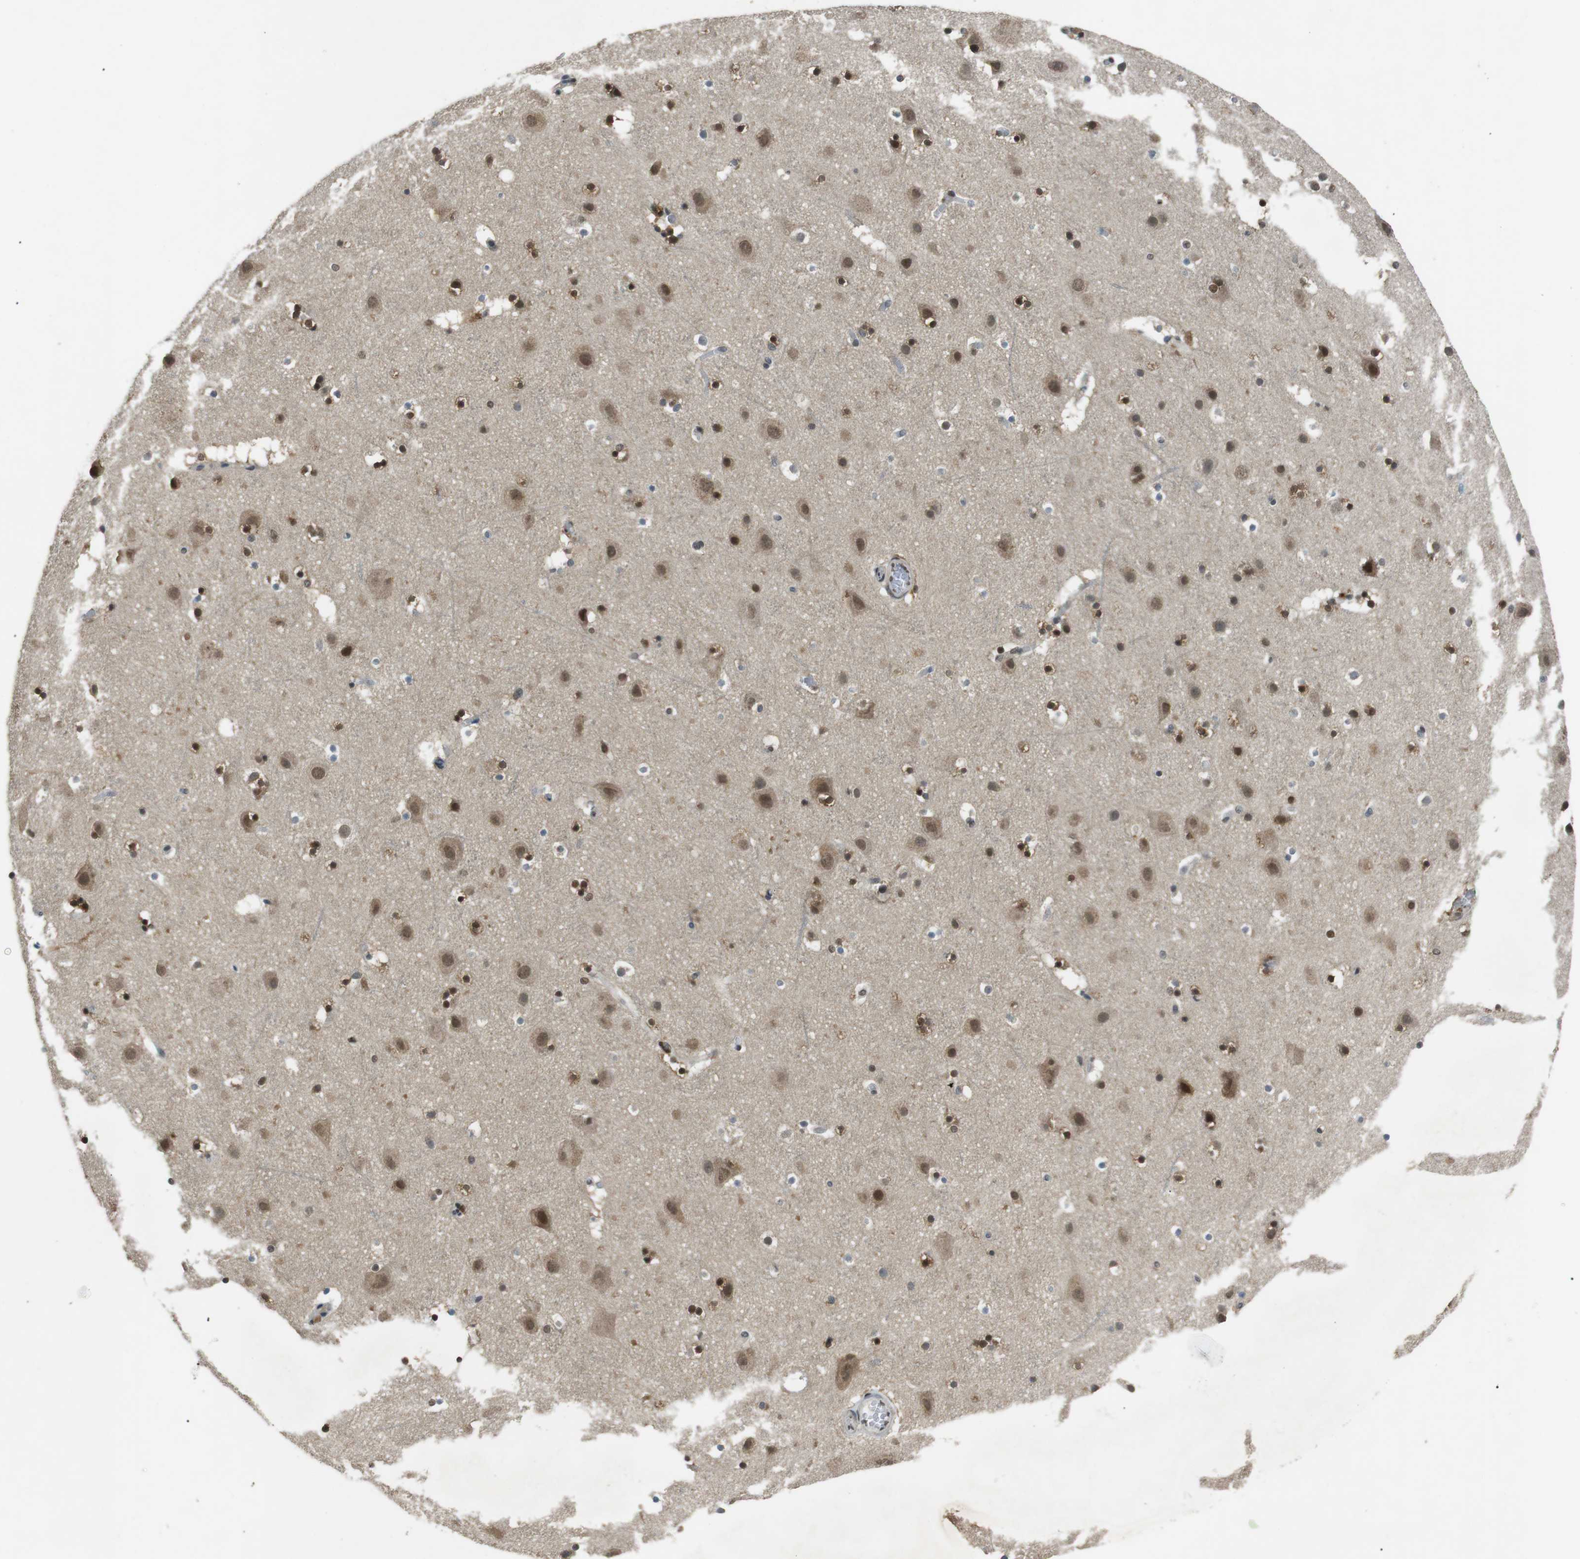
{"staining": {"intensity": "moderate", "quantity": ">75%", "location": "nuclear"}, "tissue": "cerebral cortex", "cell_type": "Endothelial cells", "image_type": "normal", "snomed": [{"axis": "morphology", "description": "Normal tissue, NOS"}, {"axis": "topography", "description": "Cerebral cortex"}], "caption": "Immunohistochemistry photomicrograph of benign cerebral cortex stained for a protein (brown), which demonstrates medium levels of moderate nuclear expression in about >75% of endothelial cells.", "gene": "ORAI3", "patient": {"sex": "male", "age": 45}}